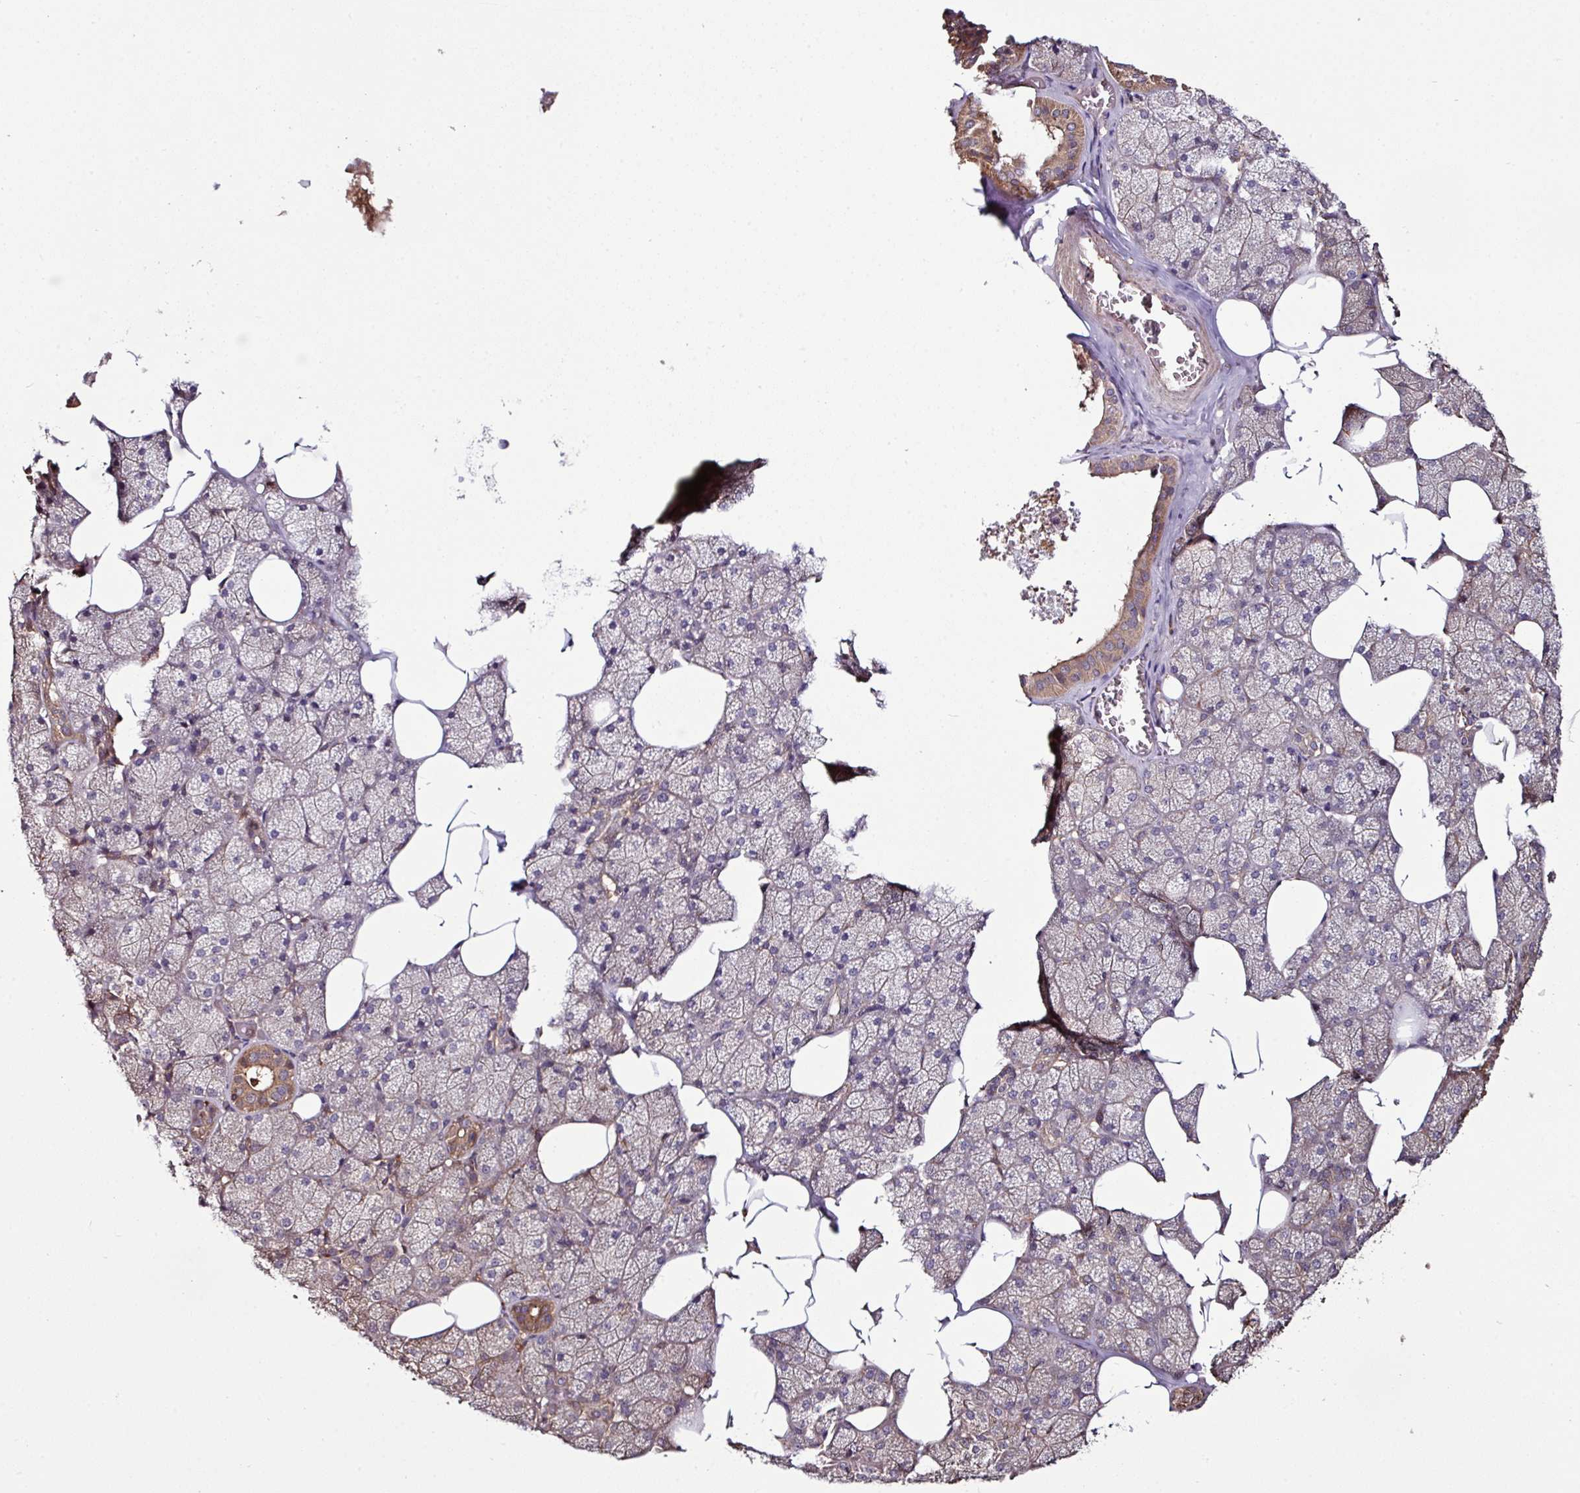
{"staining": {"intensity": "moderate", "quantity": "<25%", "location": "cytoplasmic/membranous"}, "tissue": "salivary gland", "cell_type": "Glandular cells", "image_type": "normal", "snomed": [{"axis": "morphology", "description": "Normal tissue, NOS"}, {"axis": "topography", "description": "Salivary gland"}, {"axis": "topography", "description": "Peripheral nerve tissue"}], "caption": "Moderate cytoplasmic/membranous staining for a protein is seen in about <25% of glandular cells of benign salivary gland using IHC.", "gene": "GNPDA1", "patient": {"sex": "male", "age": 38}}